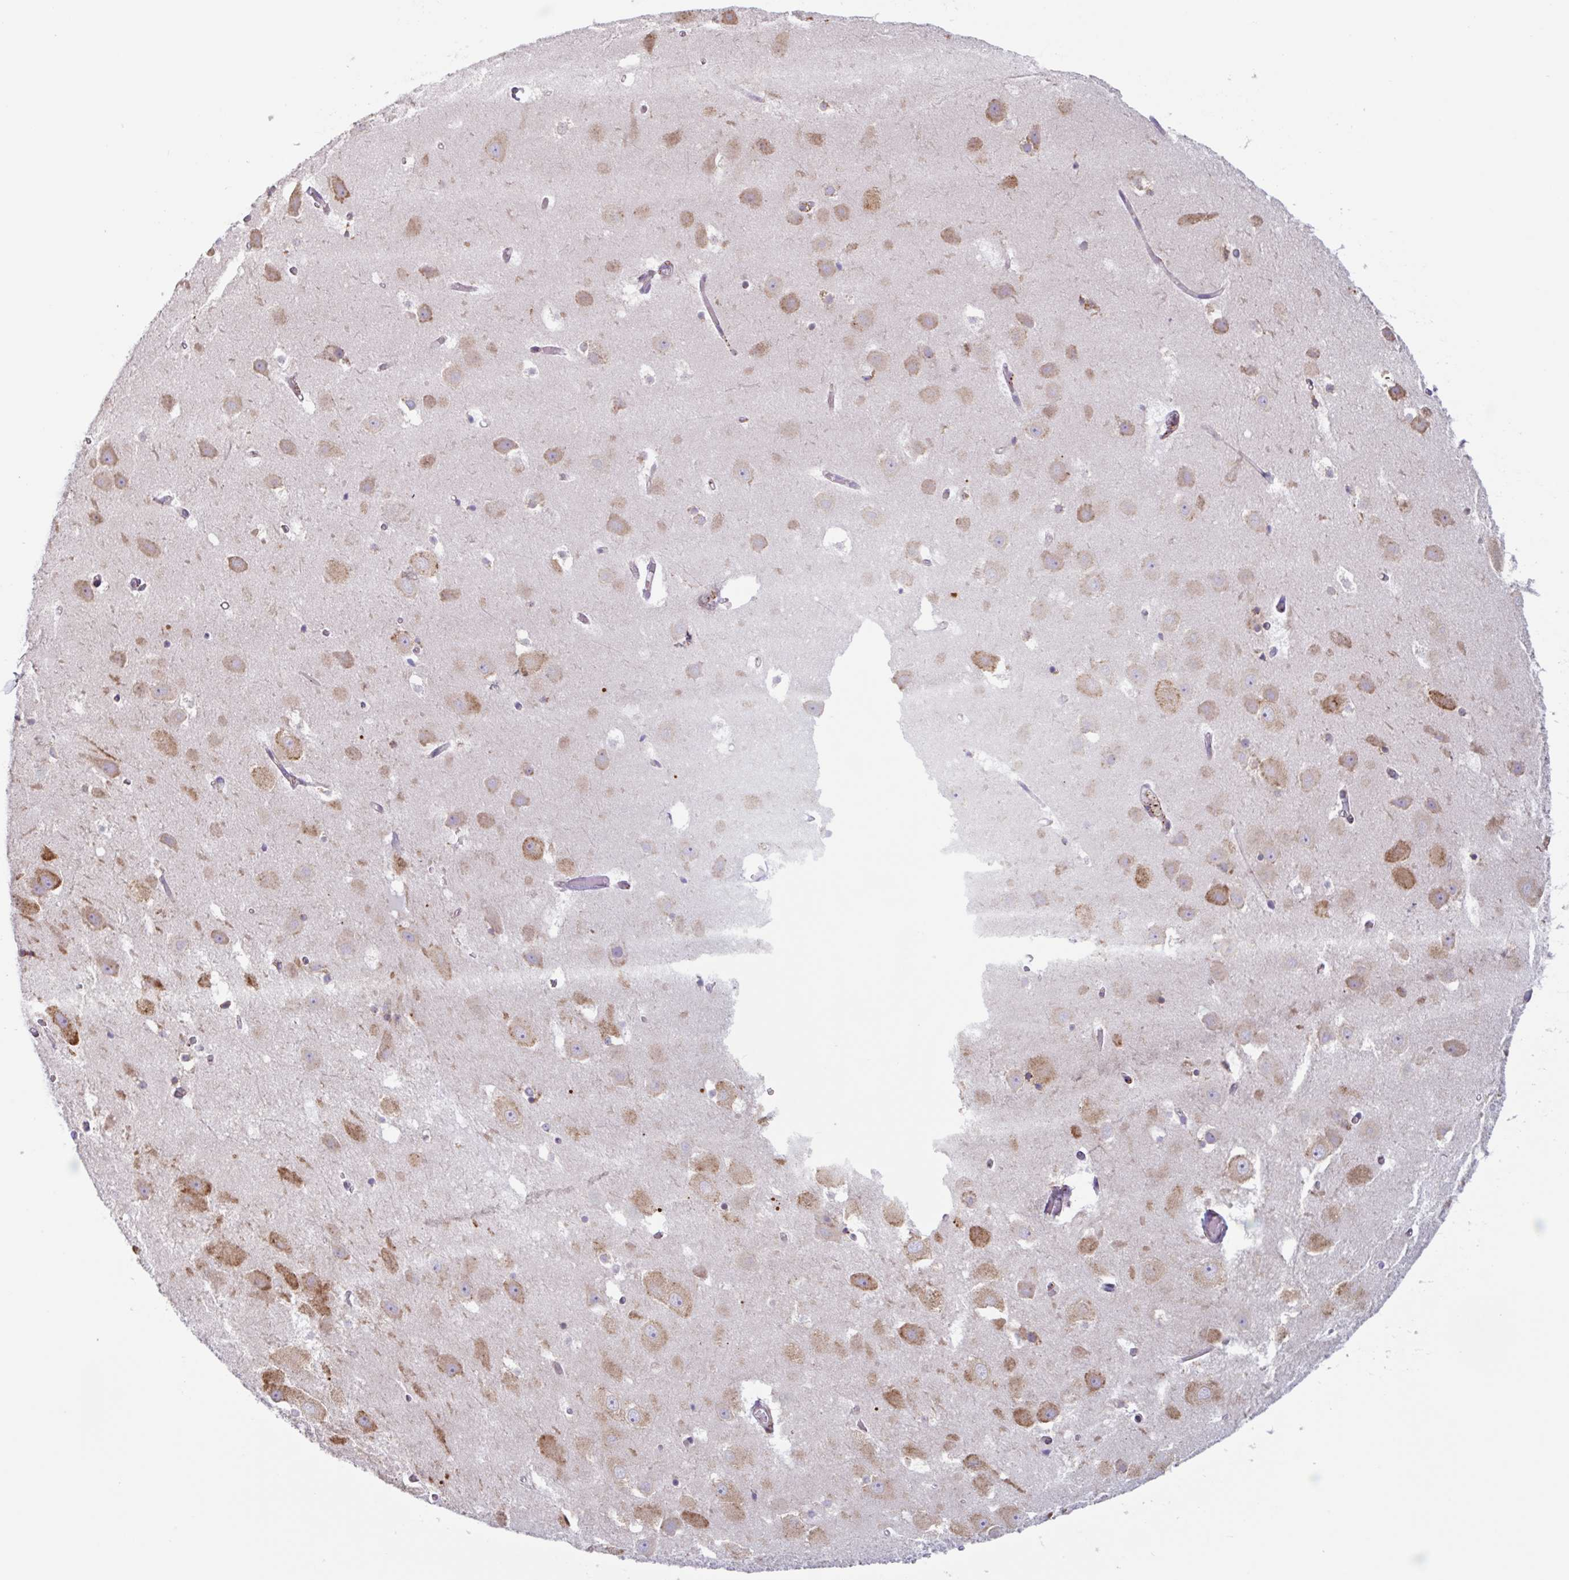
{"staining": {"intensity": "negative", "quantity": "none", "location": "none"}, "tissue": "hippocampus", "cell_type": "Glial cells", "image_type": "normal", "snomed": [{"axis": "morphology", "description": "Normal tissue, NOS"}, {"axis": "topography", "description": "Hippocampus"}], "caption": "High magnification brightfield microscopy of benign hippocampus stained with DAB (3,3'-diaminobenzidine) (brown) and counterstained with hematoxylin (blue): glial cells show no significant positivity.", "gene": "DOK4", "patient": {"sex": "female", "age": 52}}